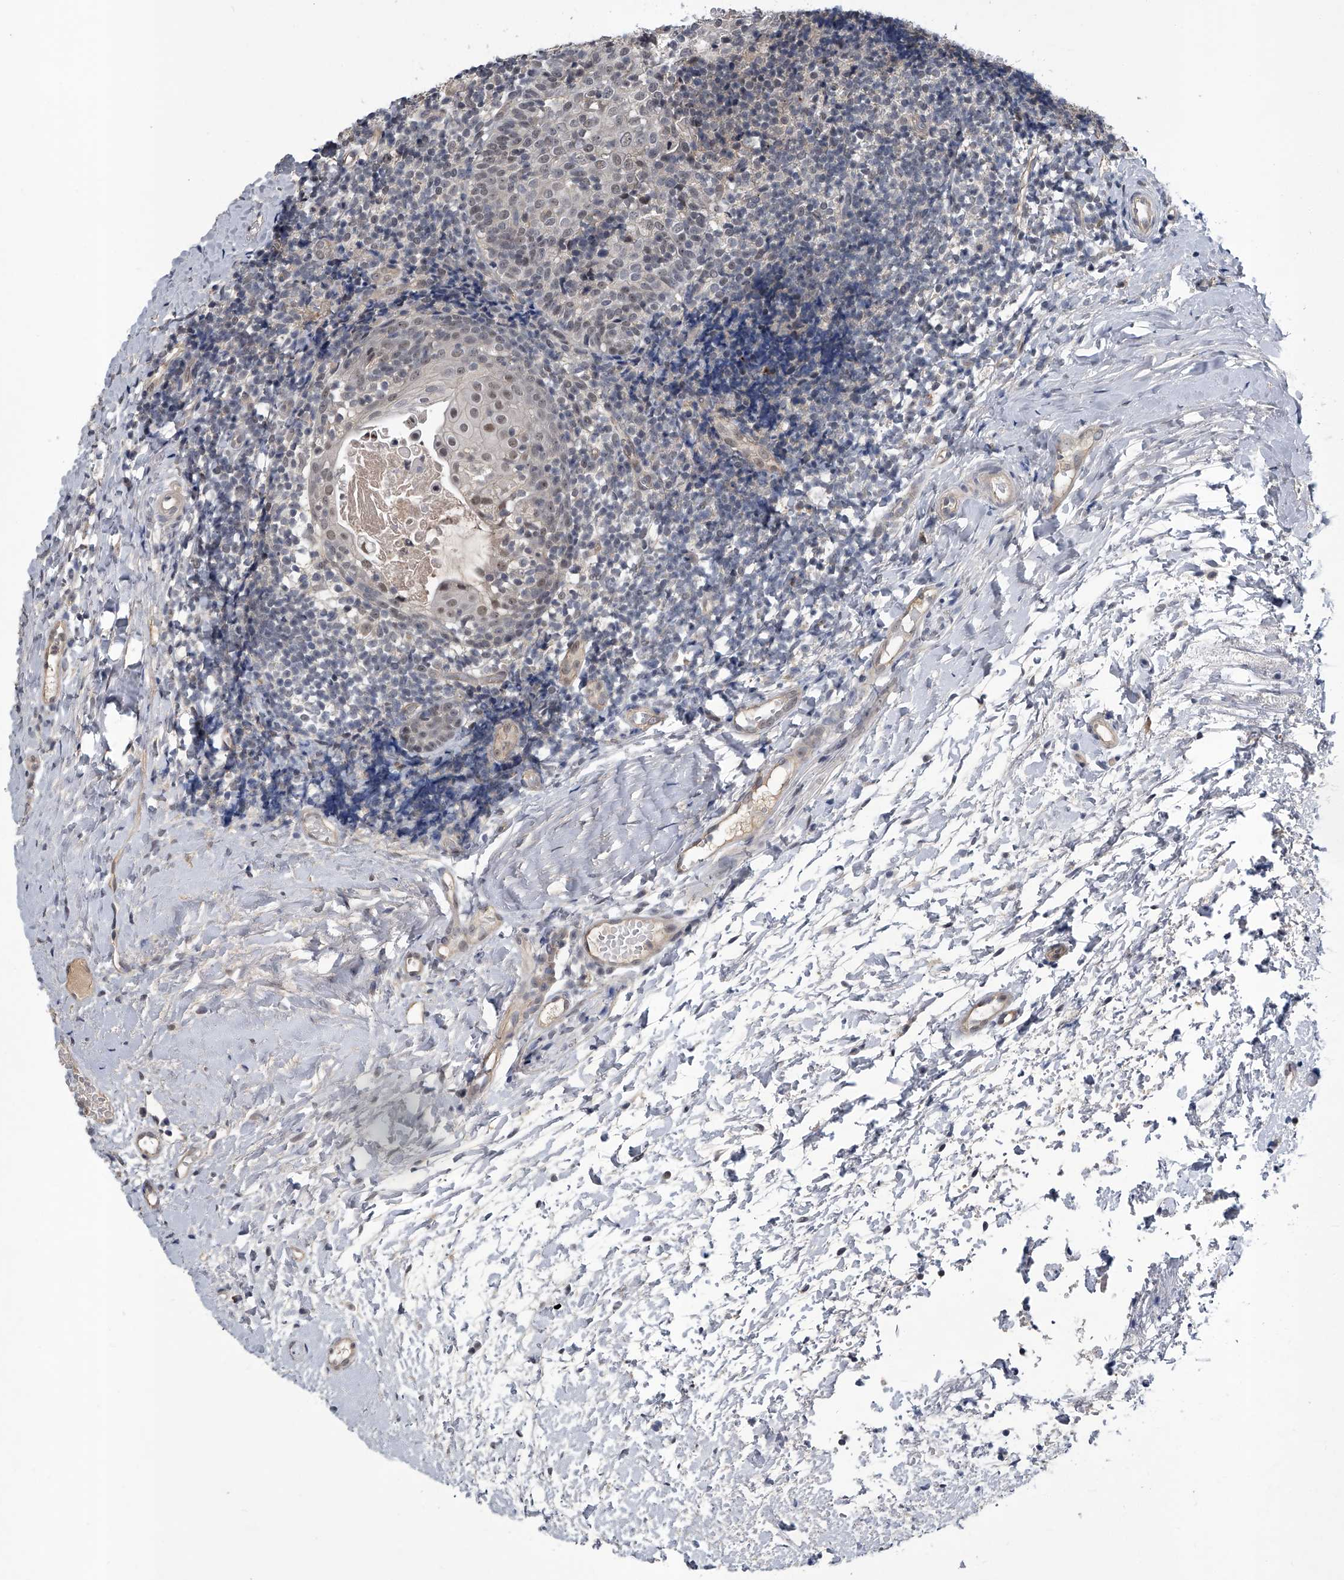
{"staining": {"intensity": "negative", "quantity": "none", "location": "none"}, "tissue": "tonsil", "cell_type": "Germinal center cells", "image_type": "normal", "snomed": [{"axis": "morphology", "description": "Normal tissue, NOS"}, {"axis": "topography", "description": "Tonsil"}], "caption": "Immunohistochemical staining of benign human tonsil displays no significant staining in germinal center cells.", "gene": "SLC12A8", "patient": {"sex": "female", "age": 19}}